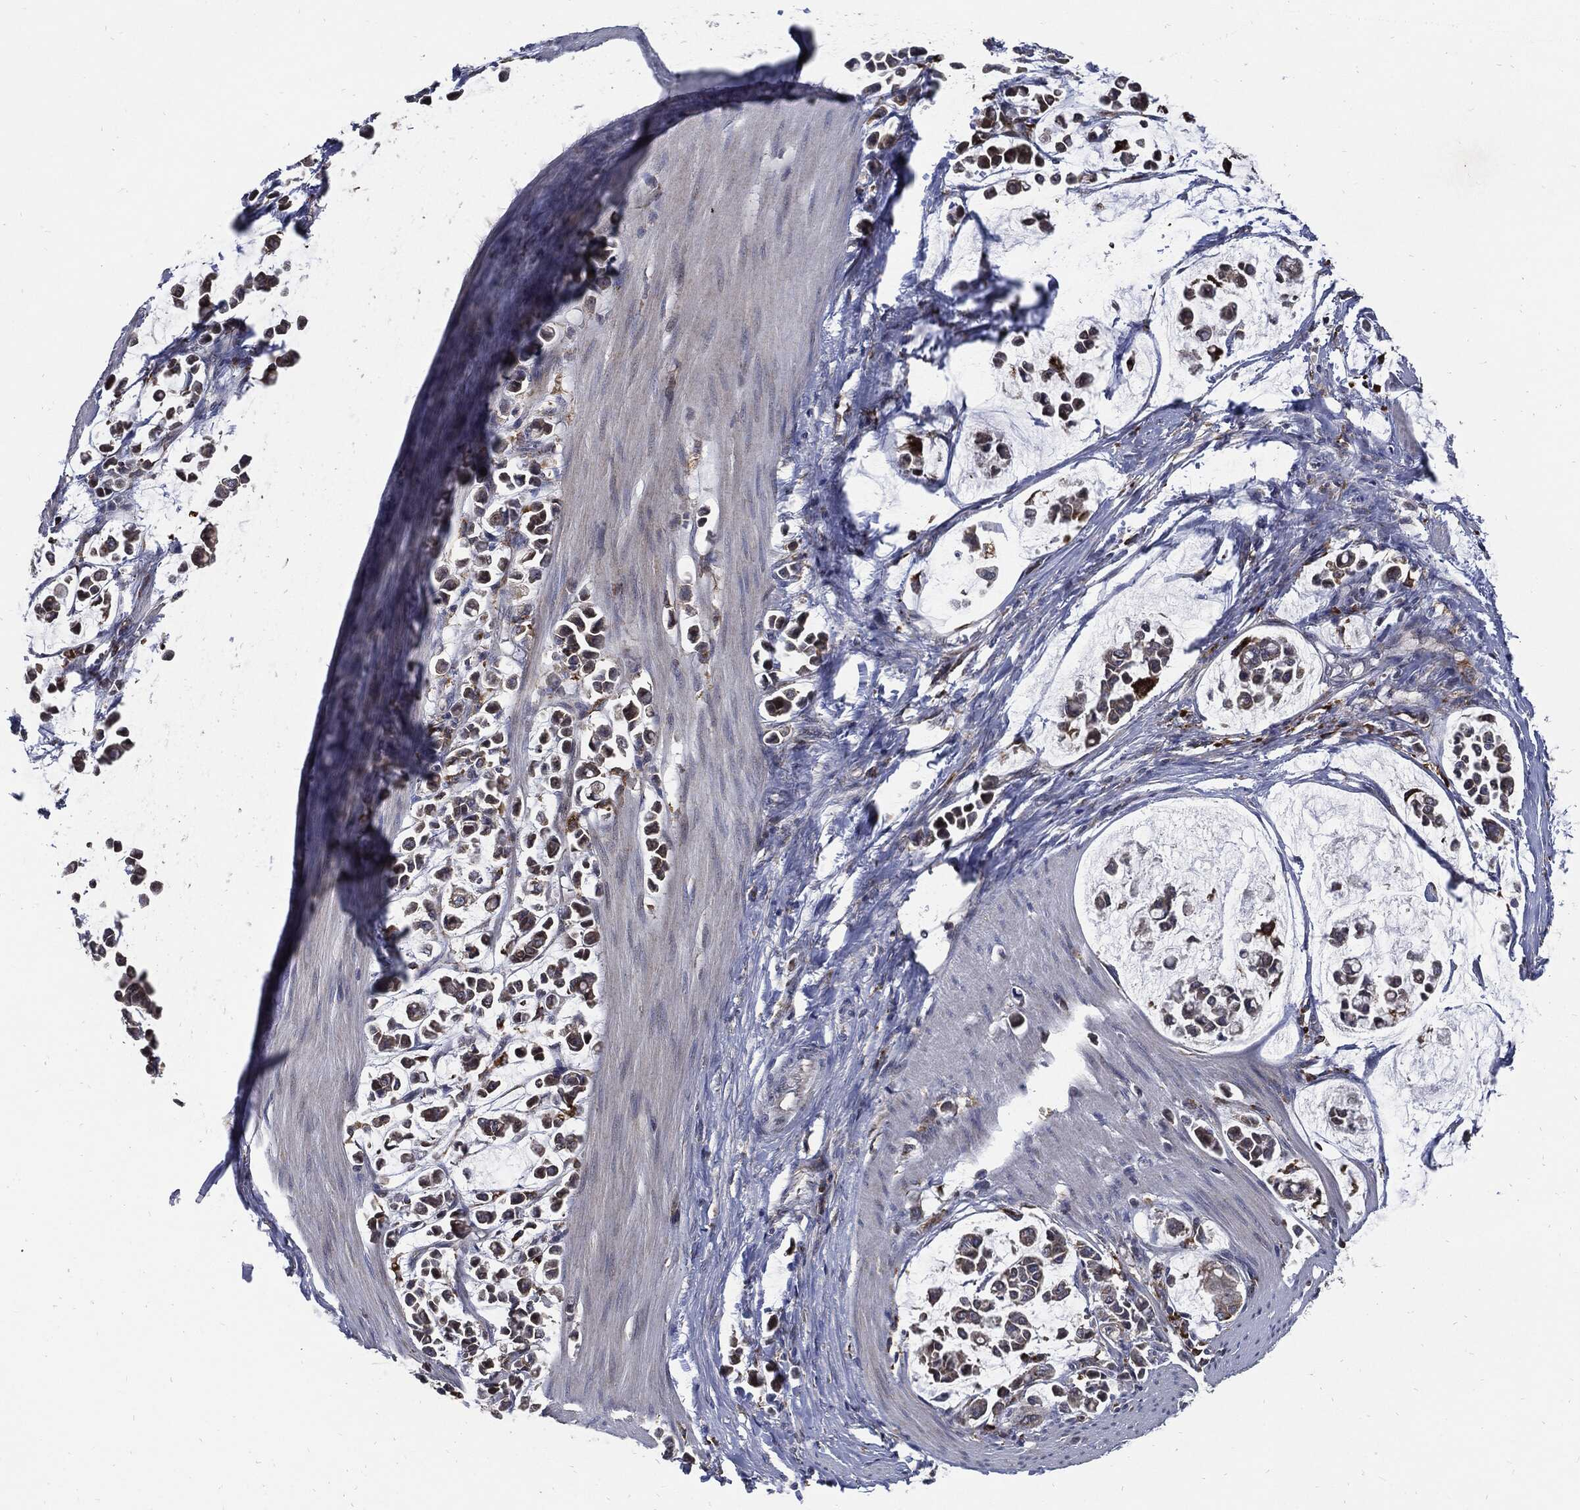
{"staining": {"intensity": "weak", "quantity": "25%-75%", "location": "cytoplasmic/membranous"}, "tissue": "stomach cancer", "cell_type": "Tumor cells", "image_type": "cancer", "snomed": [{"axis": "morphology", "description": "Adenocarcinoma, NOS"}, {"axis": "topography", "description": "Stomach"}], "caption": "Brown immunohistochemical staining in human adenocarcinoma (stomach) displays weak cytoplasmic/membranous expression in about 25%-75% of tumor cells.", "gene": "SLC31A2", "patient": {"sex": "male", "age": 82}}